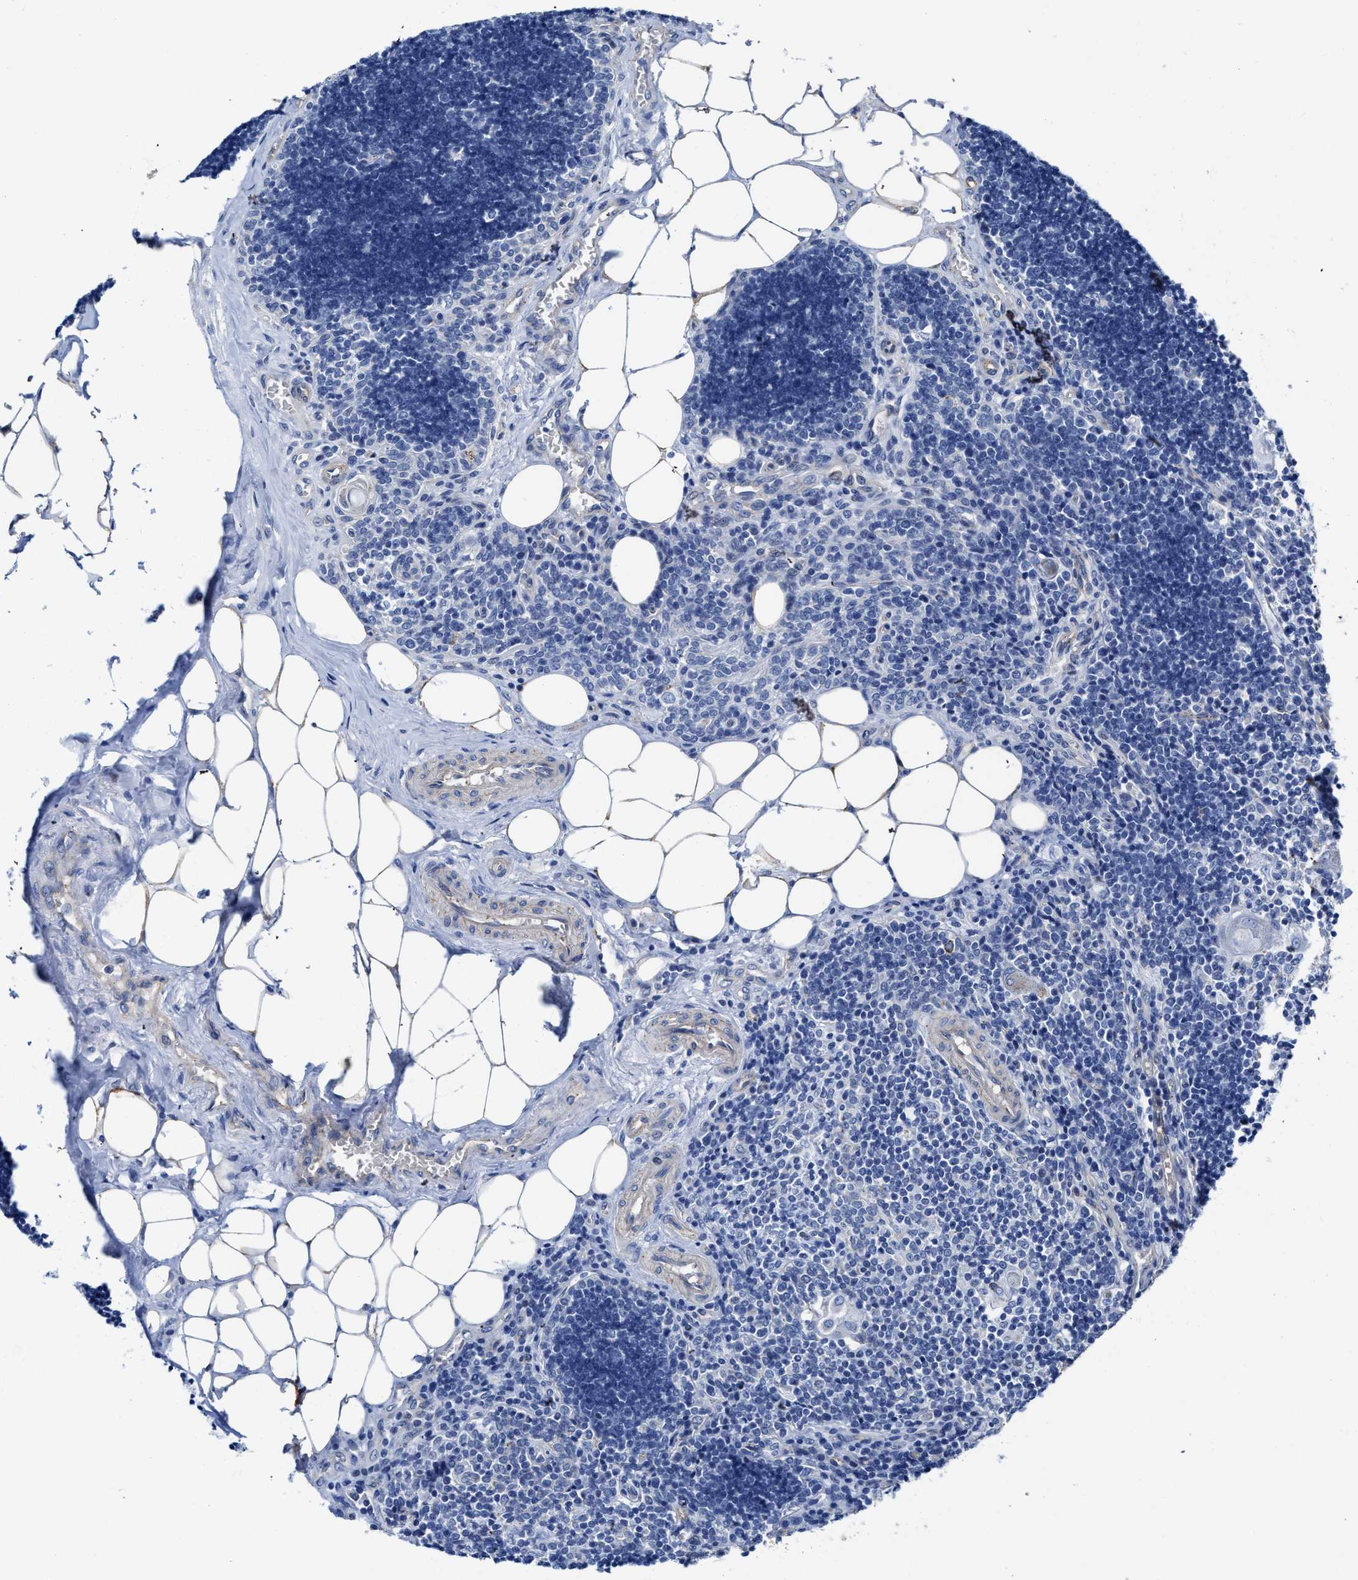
{"staining": {"intensity": "negative", "quantity": "none", "location": "none"}, "tissue": "lymph node", "cell_type": "Germinal center cells", "image_type": "normal", "snomed": [{"axis": "morphology", "description": "Normal tissue, NOS"}, {"axis": "topography", "description": "Lymph node"}], "caption": "Immunohistochemistry image of normal lymph node: lymph node stained with DAB displays no significant protein expression in germinal center cells. The staining is performed using DAB brown chromogen with nuclei counter-stained in using hematoxylin.", "gene": "KCNMB3", "patient": {"sex": "male", "age": 33}}